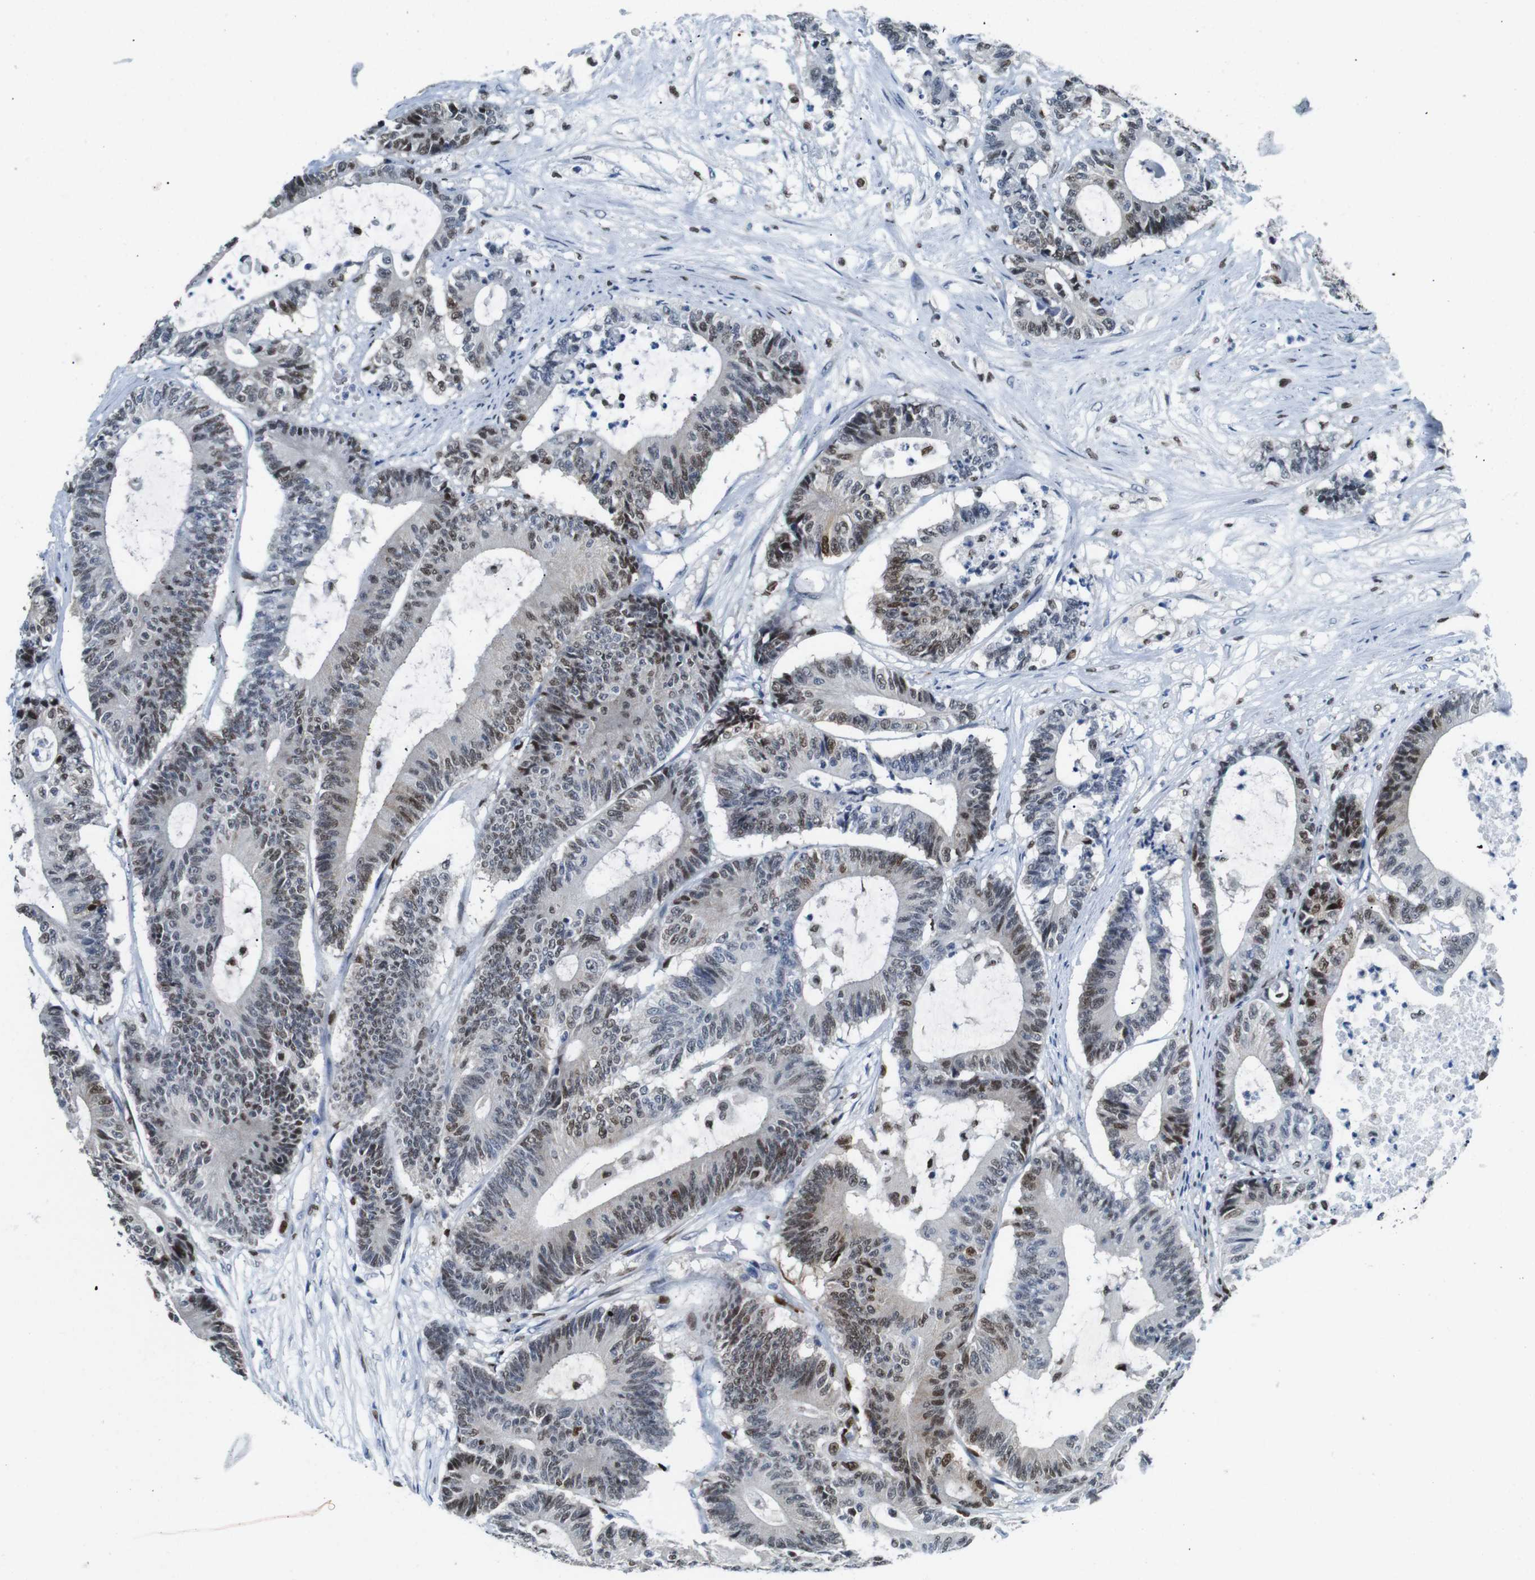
{"staining": {"intensity": "moderate", "quantity": "25%-75%", "location": "nuclear"}, "tissue": "colorectal cancer", "cell_type": "Tumor cells", "image_type": "cancer", "snomed": [{"axis": "morphology", "description": "Adenocarcinoma, NOS"}, {"axis": "topography", "description": "Colon"}], "caption": "A photomicrograph of human colorectal cancer (adenocarcinoma) stained for a protein reveals moderate nuclear brown staining in tumor cells. (Brightfield microscopy of DAB IHC at high magnification).", "gene": "IRF8", "patient": {"sex": "female", "age": 84}}